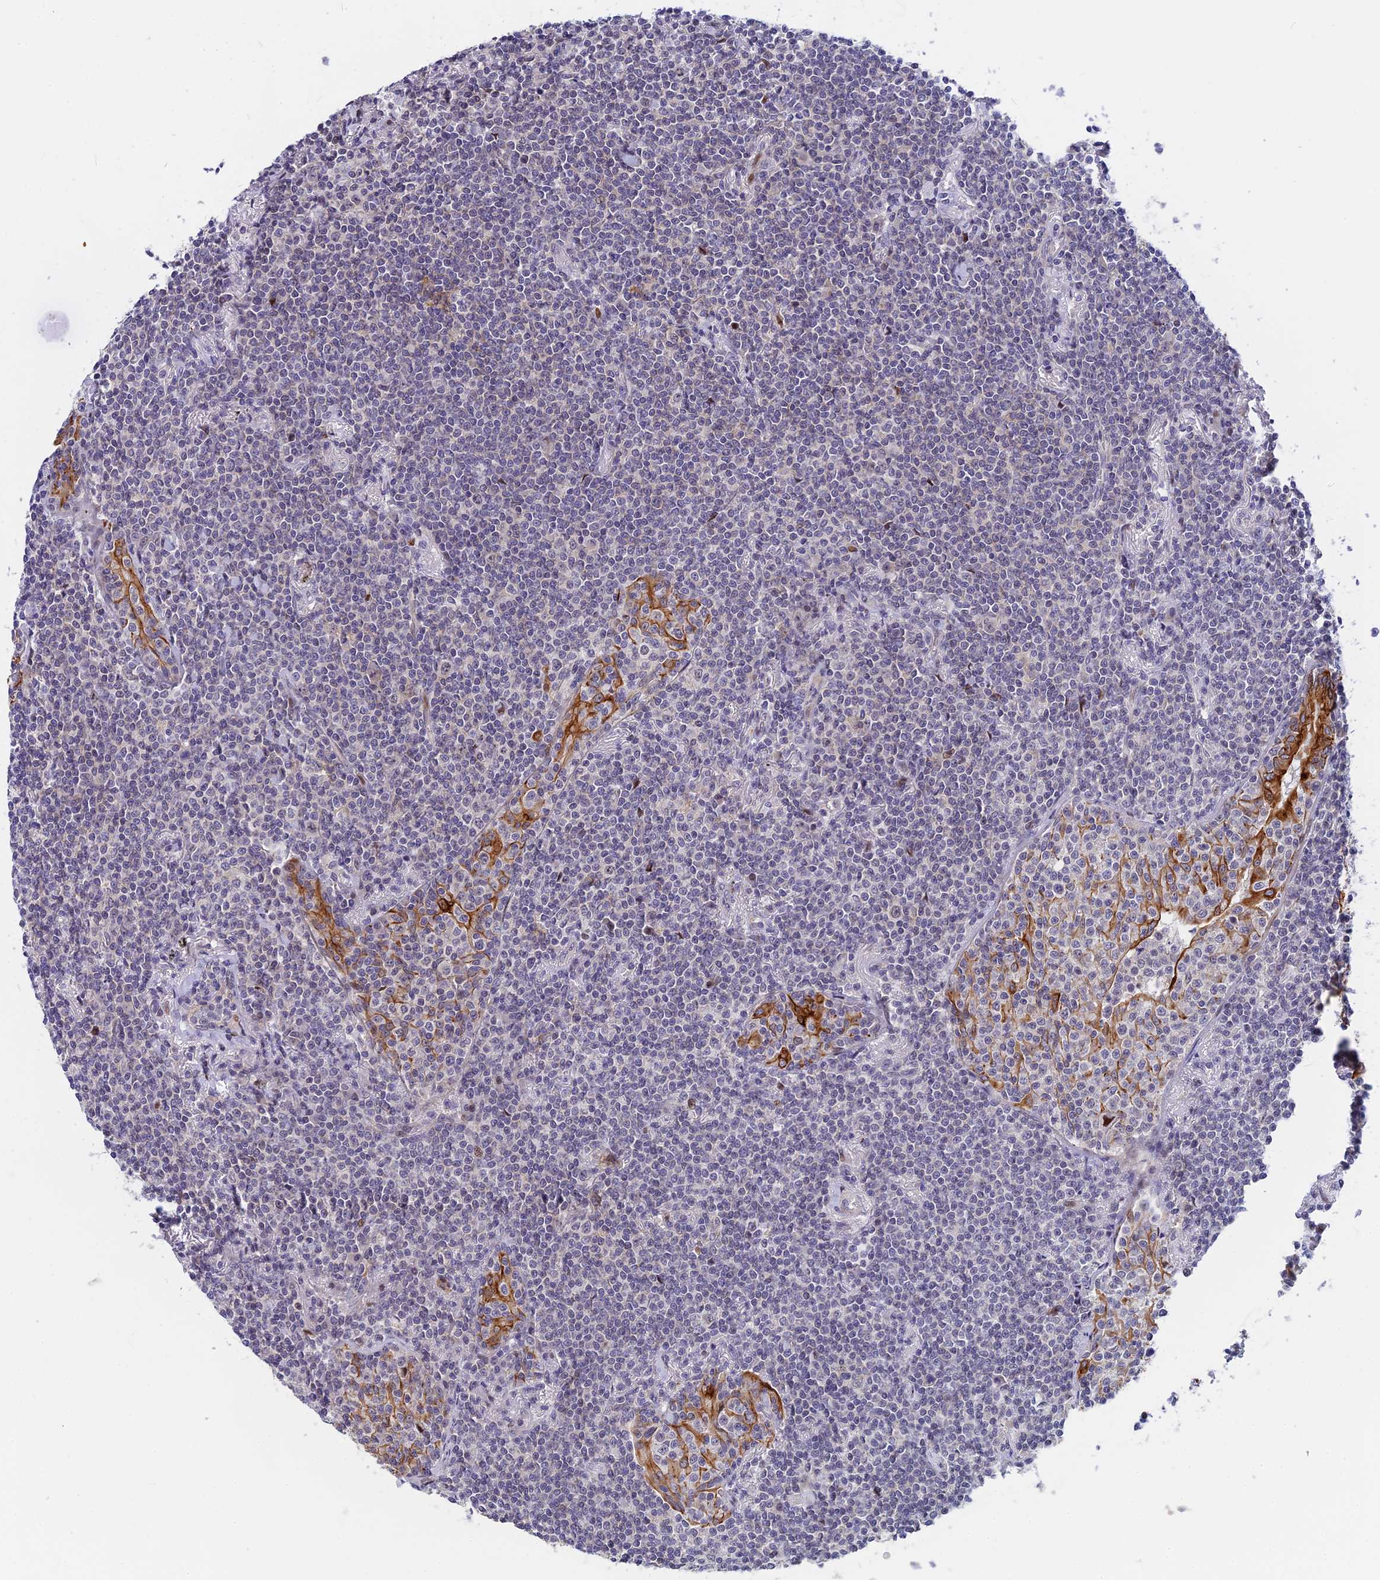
{"staining": {"intensity": "negative", "quantity": "none", "location": "none"}, "tissue": "lymphoma", "cell_type": "Tumor cells", "image_type": "cancer", "snomed": [{"axis": "morphology", "description": "Malignant lymphoma, non-Hodgkin's type, Low grade"}, {"axis": "topography", "description": "Lung"}], "caption": "IHC micrograph of human low-grade malignant lymphoma, non-Hodgkin's type stained for a protein (brown), which displays no positivity in tumor cells.", "gene": "ANKRD34B", "patient": {"sex": "female", "age": 71}}